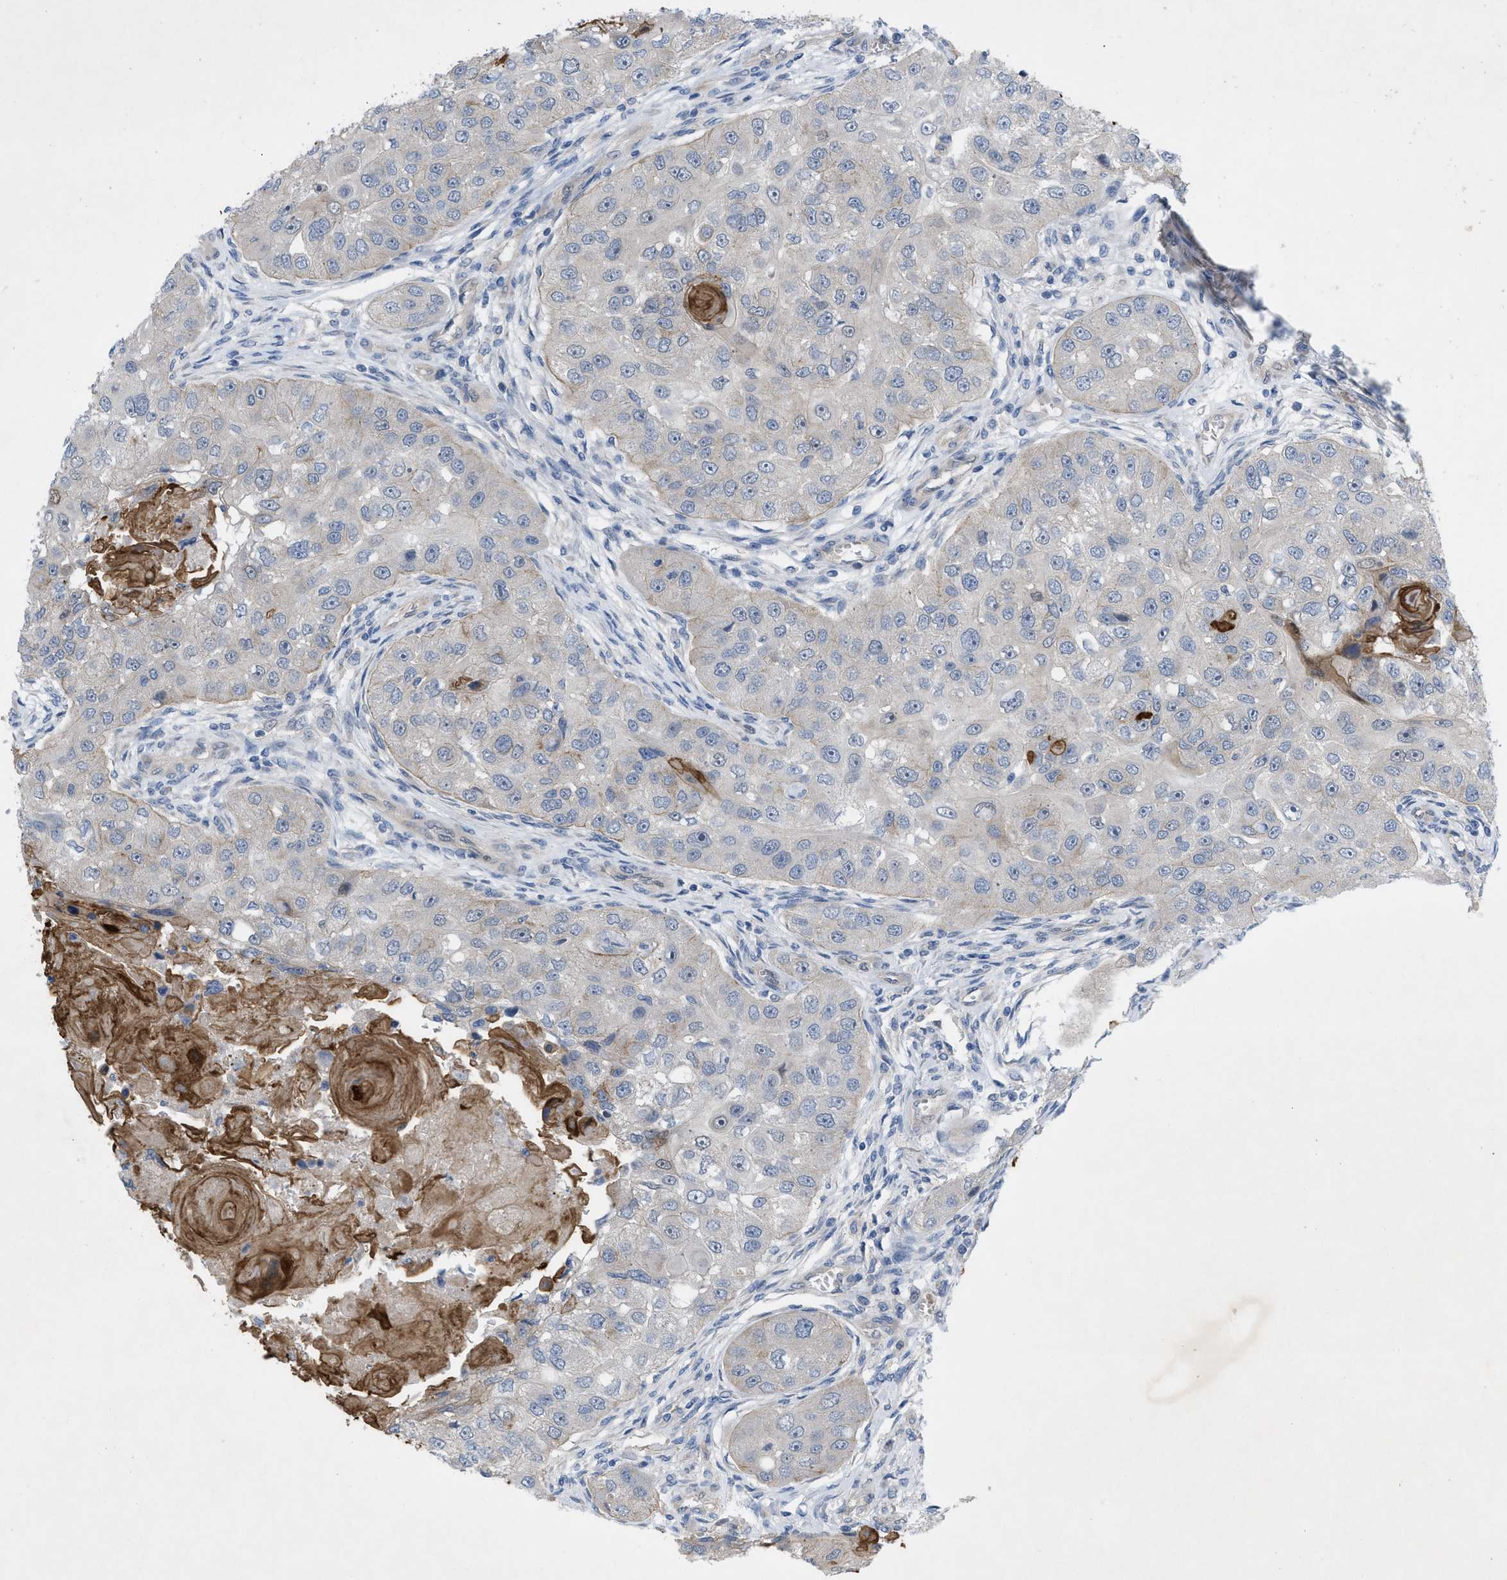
{"staining": {"intensity": "weak", "quantity": "<25%", "location": "cytoplasmic/membranous"}, "tissue": "head and neck cancer", "cell_type": "Tumor cells", "image_type": "cancer", "snomed": [{"axis": "morphology", "description": "Normal tissue, NOS"}, {"axis": "morphology", "description": "Squamous cell carcinoma, NOS"}, {"axis": "topography", "description": "Skeletal muscle"}, {"axis": "topography", "description": "Head-Neck"}], "caption": "High magnification brightfield microscopy of head and neck cancer (squamous cell carcinoma) stained with DAB (3,3'-diaminobenzidine) (brown) and counterstained with hematoxylin (blue): tumor cells show no significant positivity. The staining is performed using DAB (3,3'-diaminobenzidine) brown chromogen with nuclei counter-stained in using hematoxylin.", "gene": "NDEL1", "patient": {"sex": "male", "age": 51}}